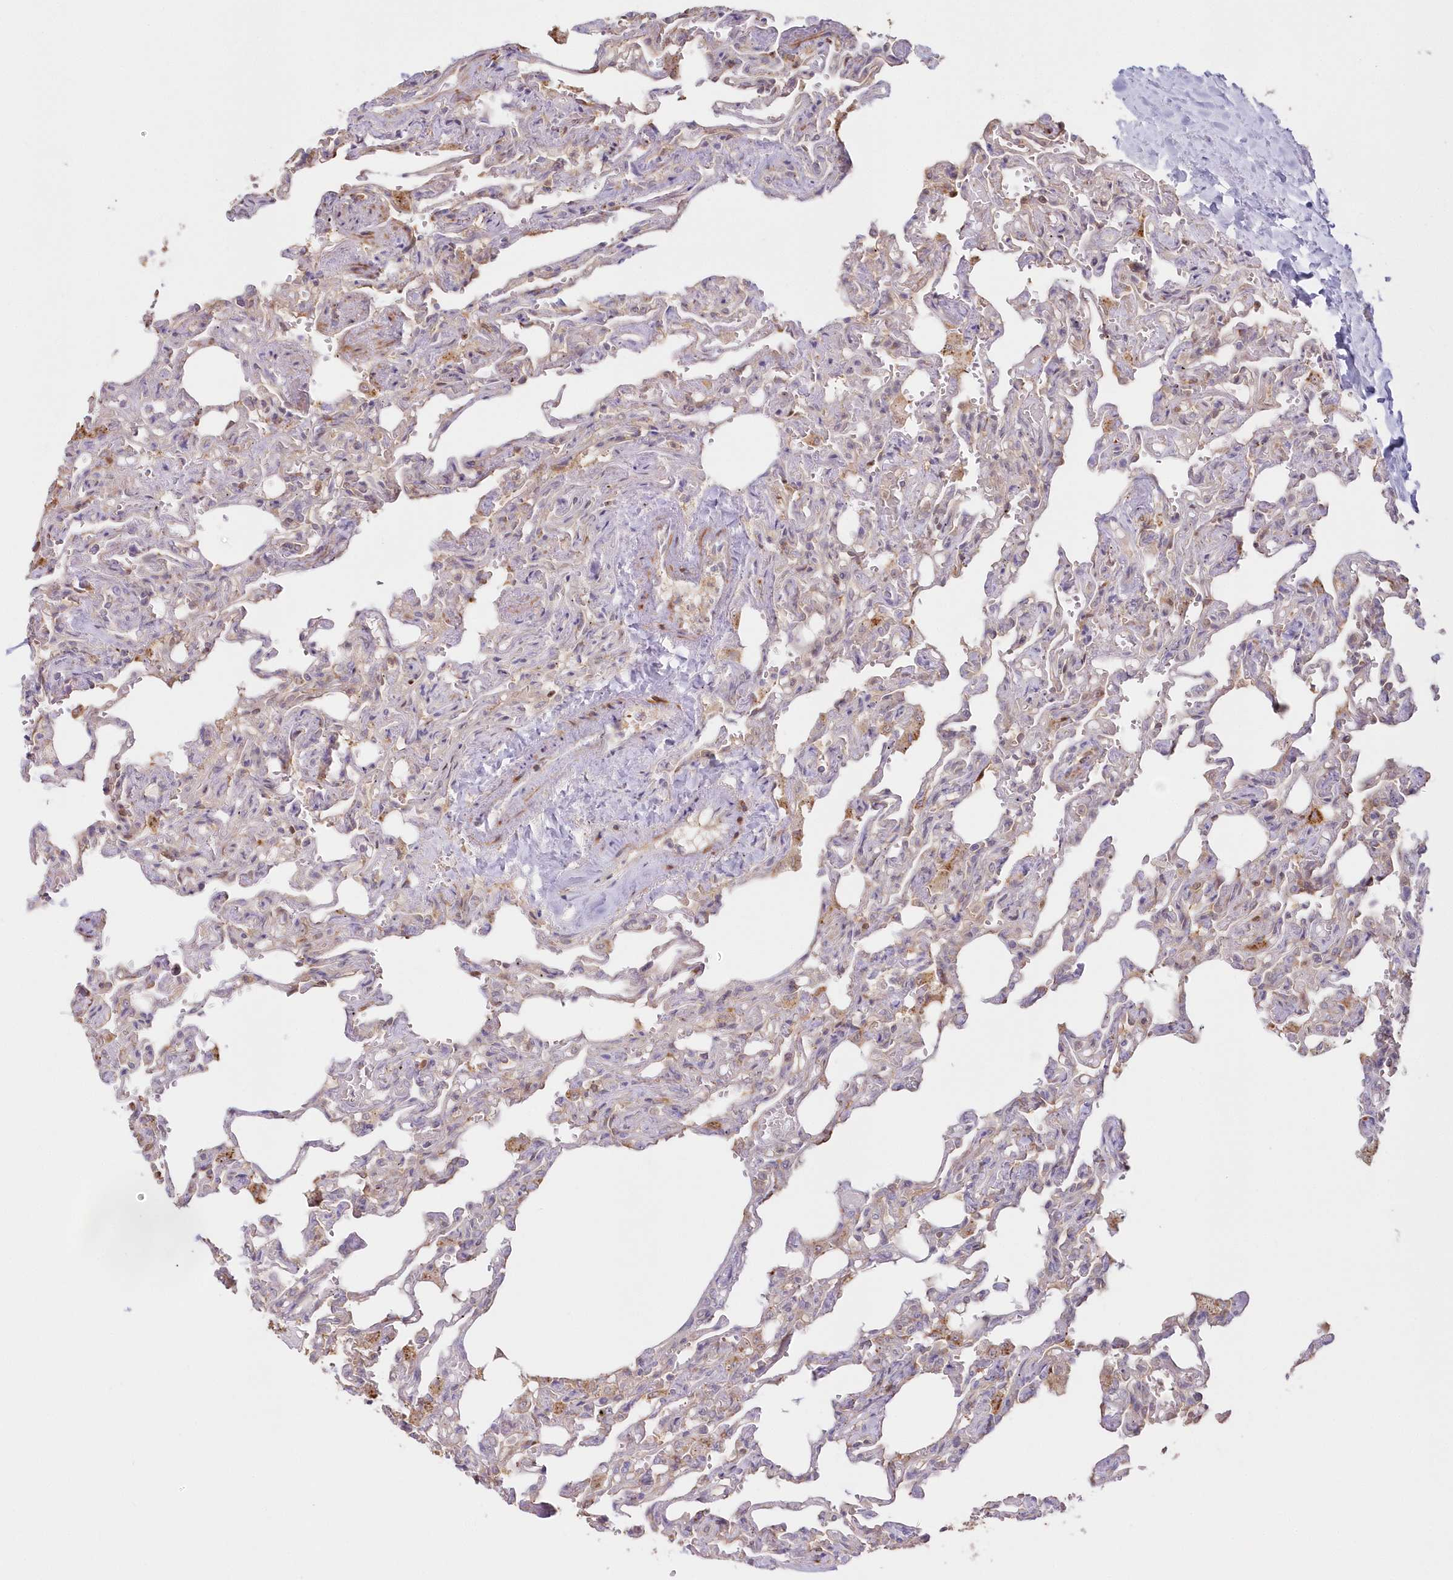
{"staining": {"intensity": "moderate", "quantity": "<25%", "location": "cytoplasmic/membranous"}, "tissue": "lung", "cell_type": "Alveolar cells", "image_type": "normal", "snomed": [{"axis": "morphology", "description": "Normal tissue, NOS"}, {"axis": "topography", "description": "Lung"}], "caption": "Immunohistochemical staining of unremarkable lung demonstrates moderate cytoplasmic/membranous protein positivity in about <25% of alveolar cells. (DAB (3,3'-diaminobenzidine) IHC, brown staining for protein, blue staining for nuclei).", "gene": "GBE1", "patient": {"sex": "male", "age": 21}}